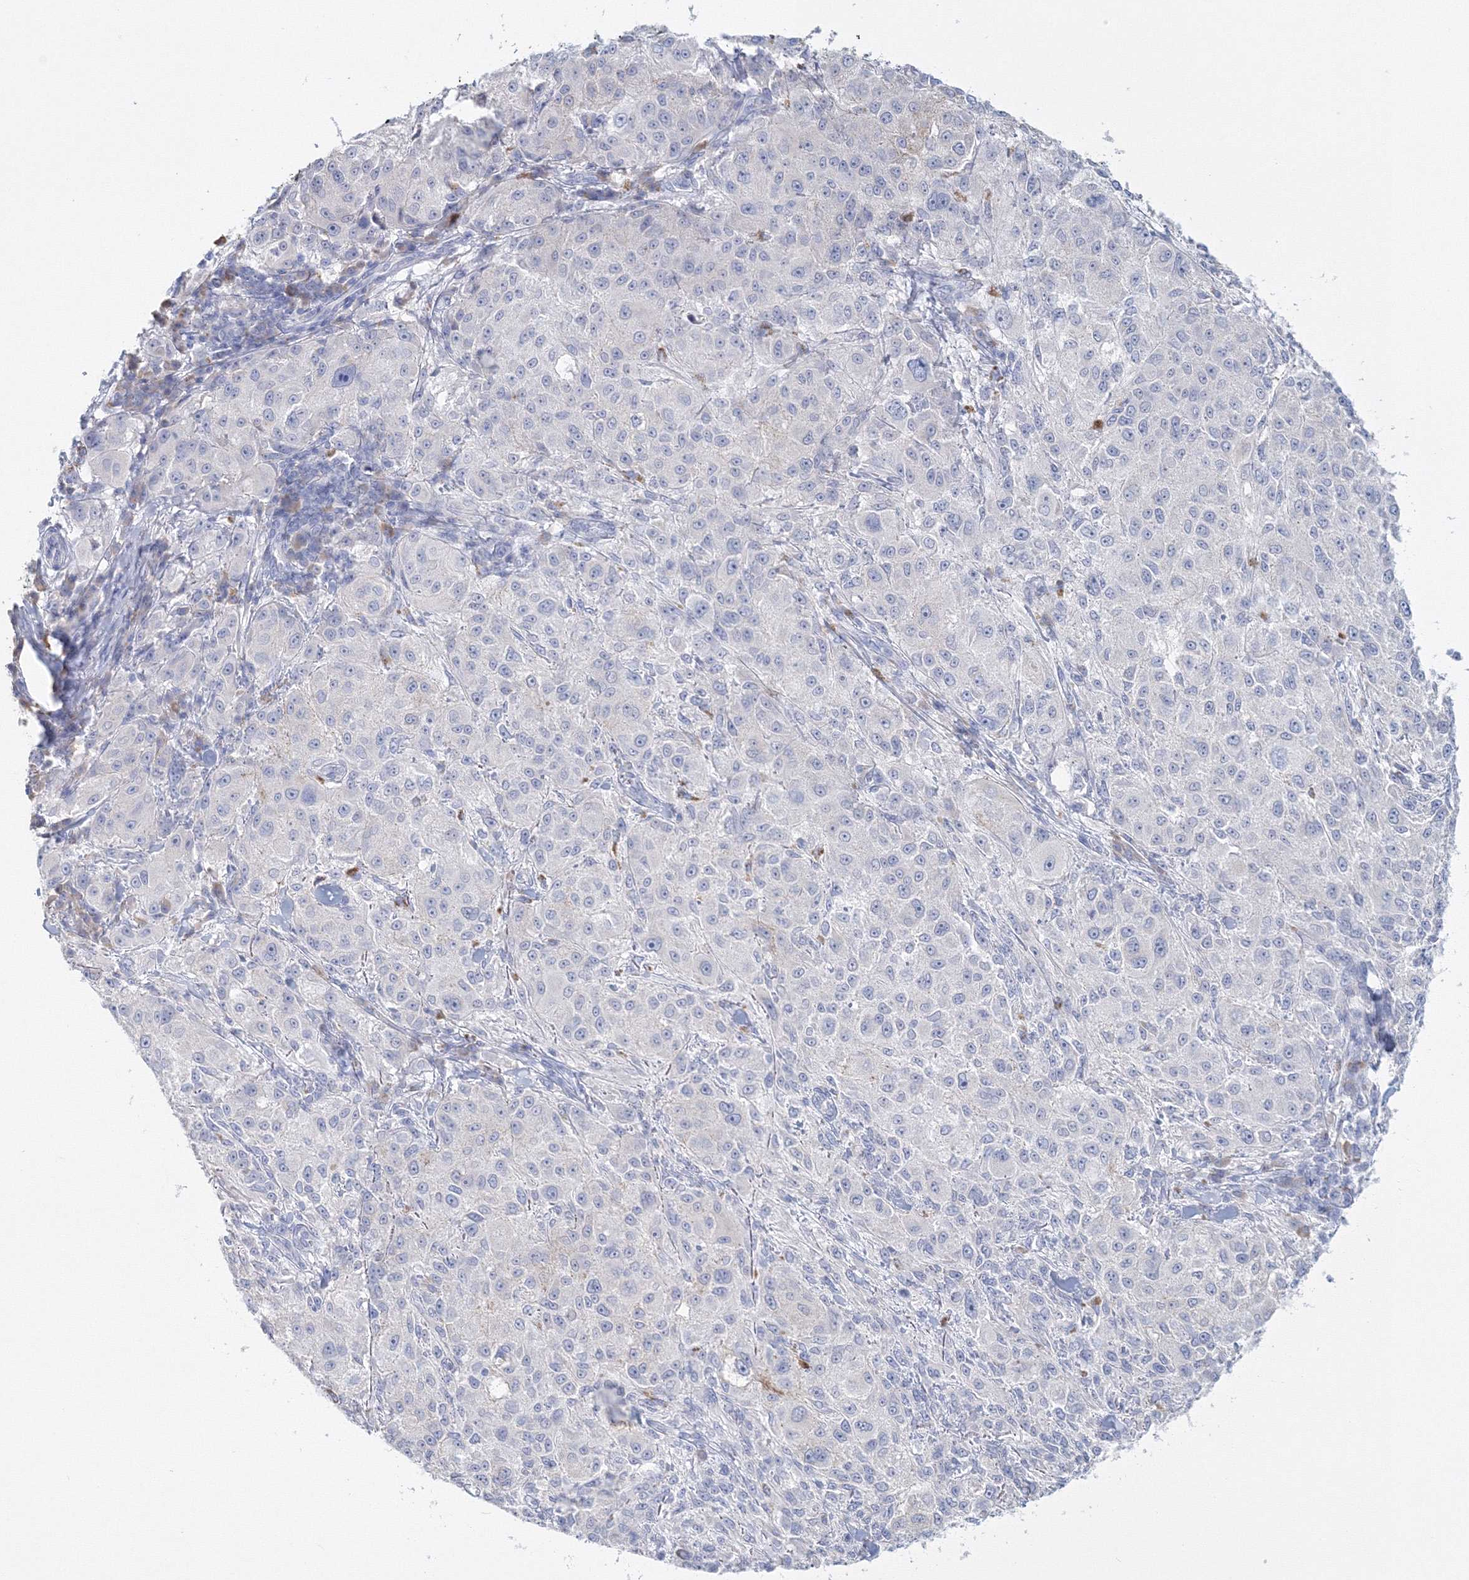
{"staining": {"intensity": "negative", "quantity": "none", "location": "none"}, "tissue": "melanoma", "cell_type": "Tumor cells", "image_type": "cancer", "snomed": [{"axis": "morphology", "description": "Necrosis, NOS"}, {"axis": "morphology", "description": "Malignant melanoma, NOS"}, {"axis": "topography", "description": "Skin"}], "caption": "The photomicrograph demonstrates no significant staining in tumor cells of malignant melanoma.", "gene": "VSIG1", "patient": {"sex": "female", "age": 87}}